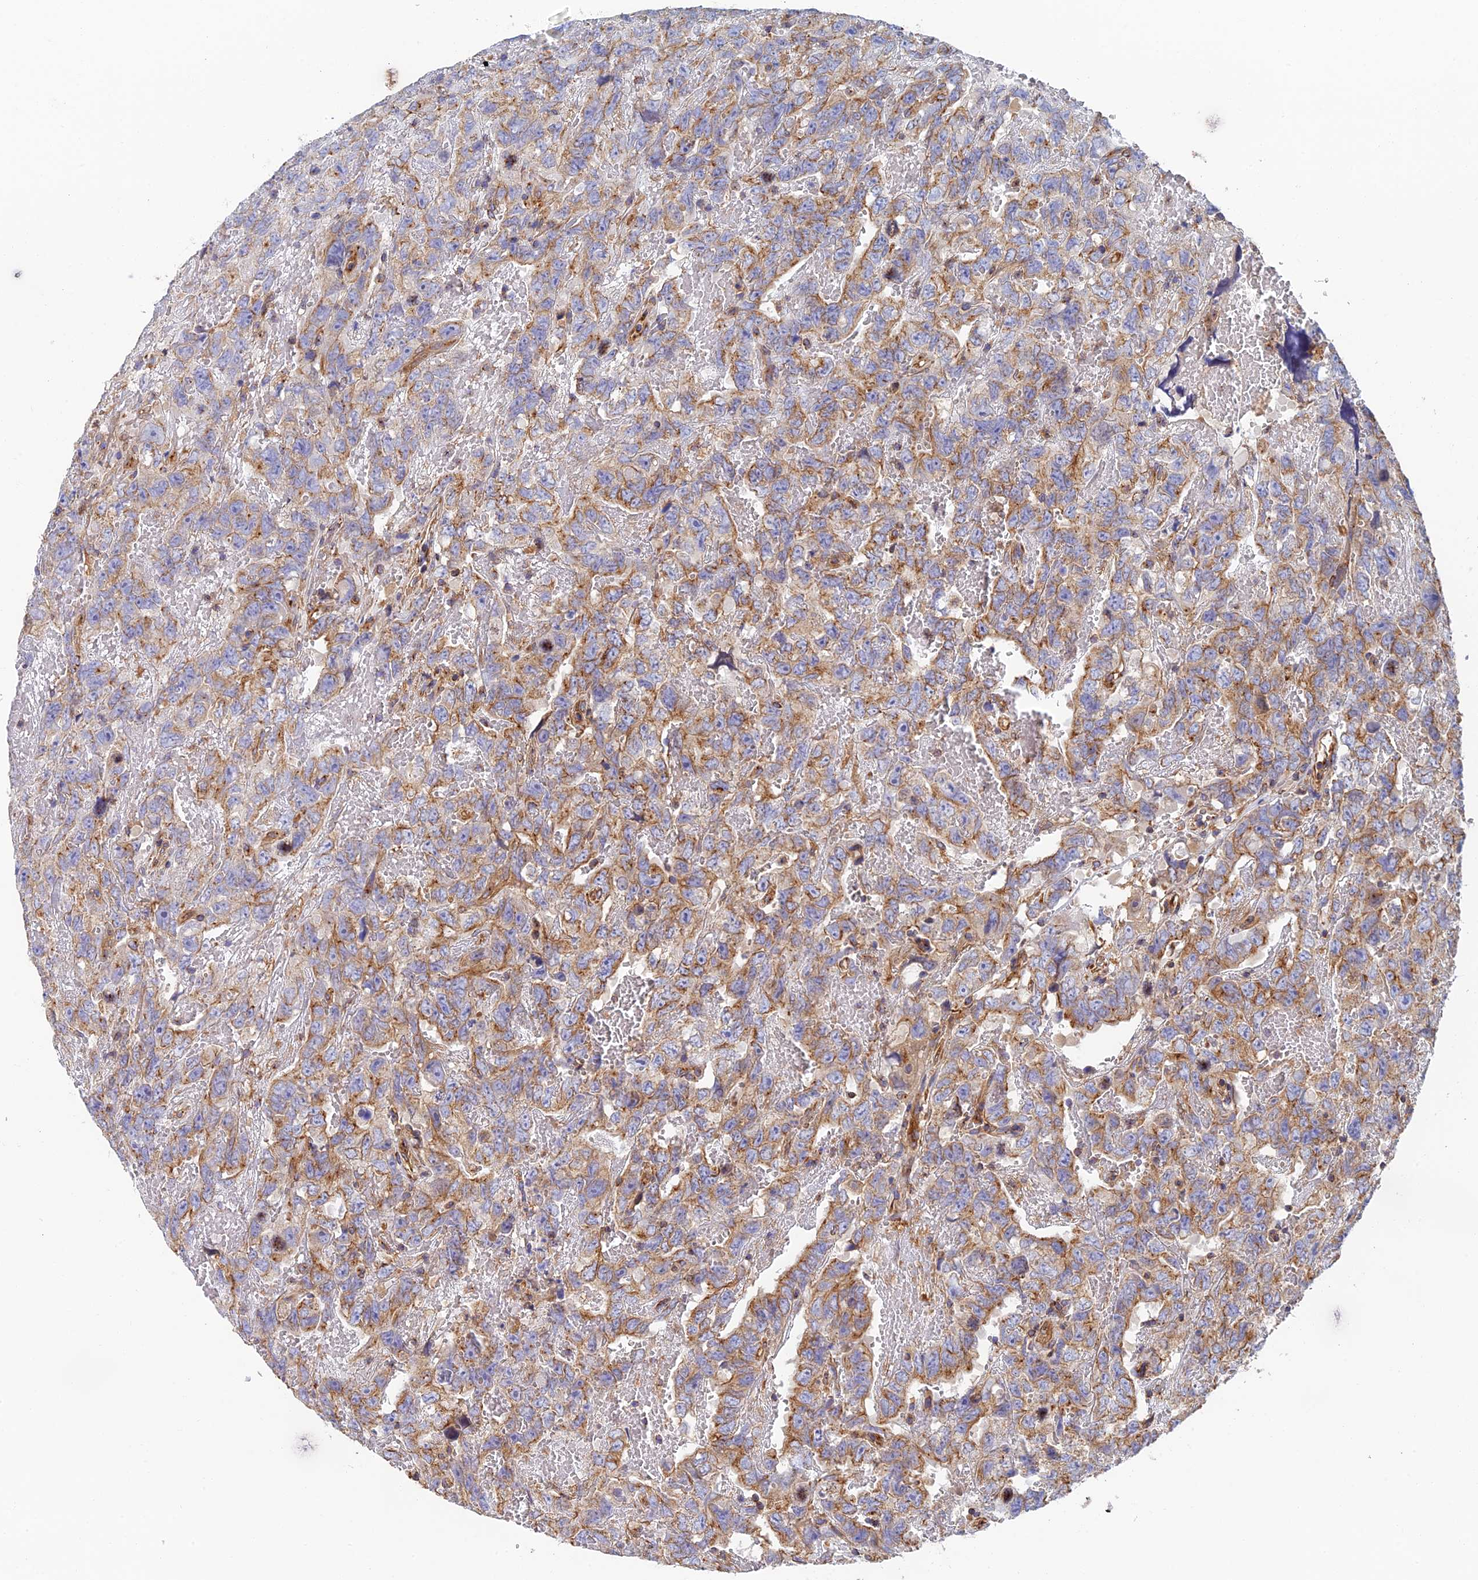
{"staining": {"intensity": "moderate", "quantity": "<25%", "location": "cytoplasmic/membranous"}, "tissue": "testis cancer", "cell_type": "Tumor cells", "image_type": "cancer", "snomed": [{"axis": "morphology", "description": "Carcinoma, Embryonal, NOS"}, {"axis": "topography", "description": "Testis"}], "caption": "Testis cancer (embryonal carcinoma) stained with DAB immunohistochemistry demonstrates low levels of moderate cytoplasmic/membranous expression in about <25% of tumor cells.", "gene": "DCTN2", "patient": {"sex": "male", "age": 45}}